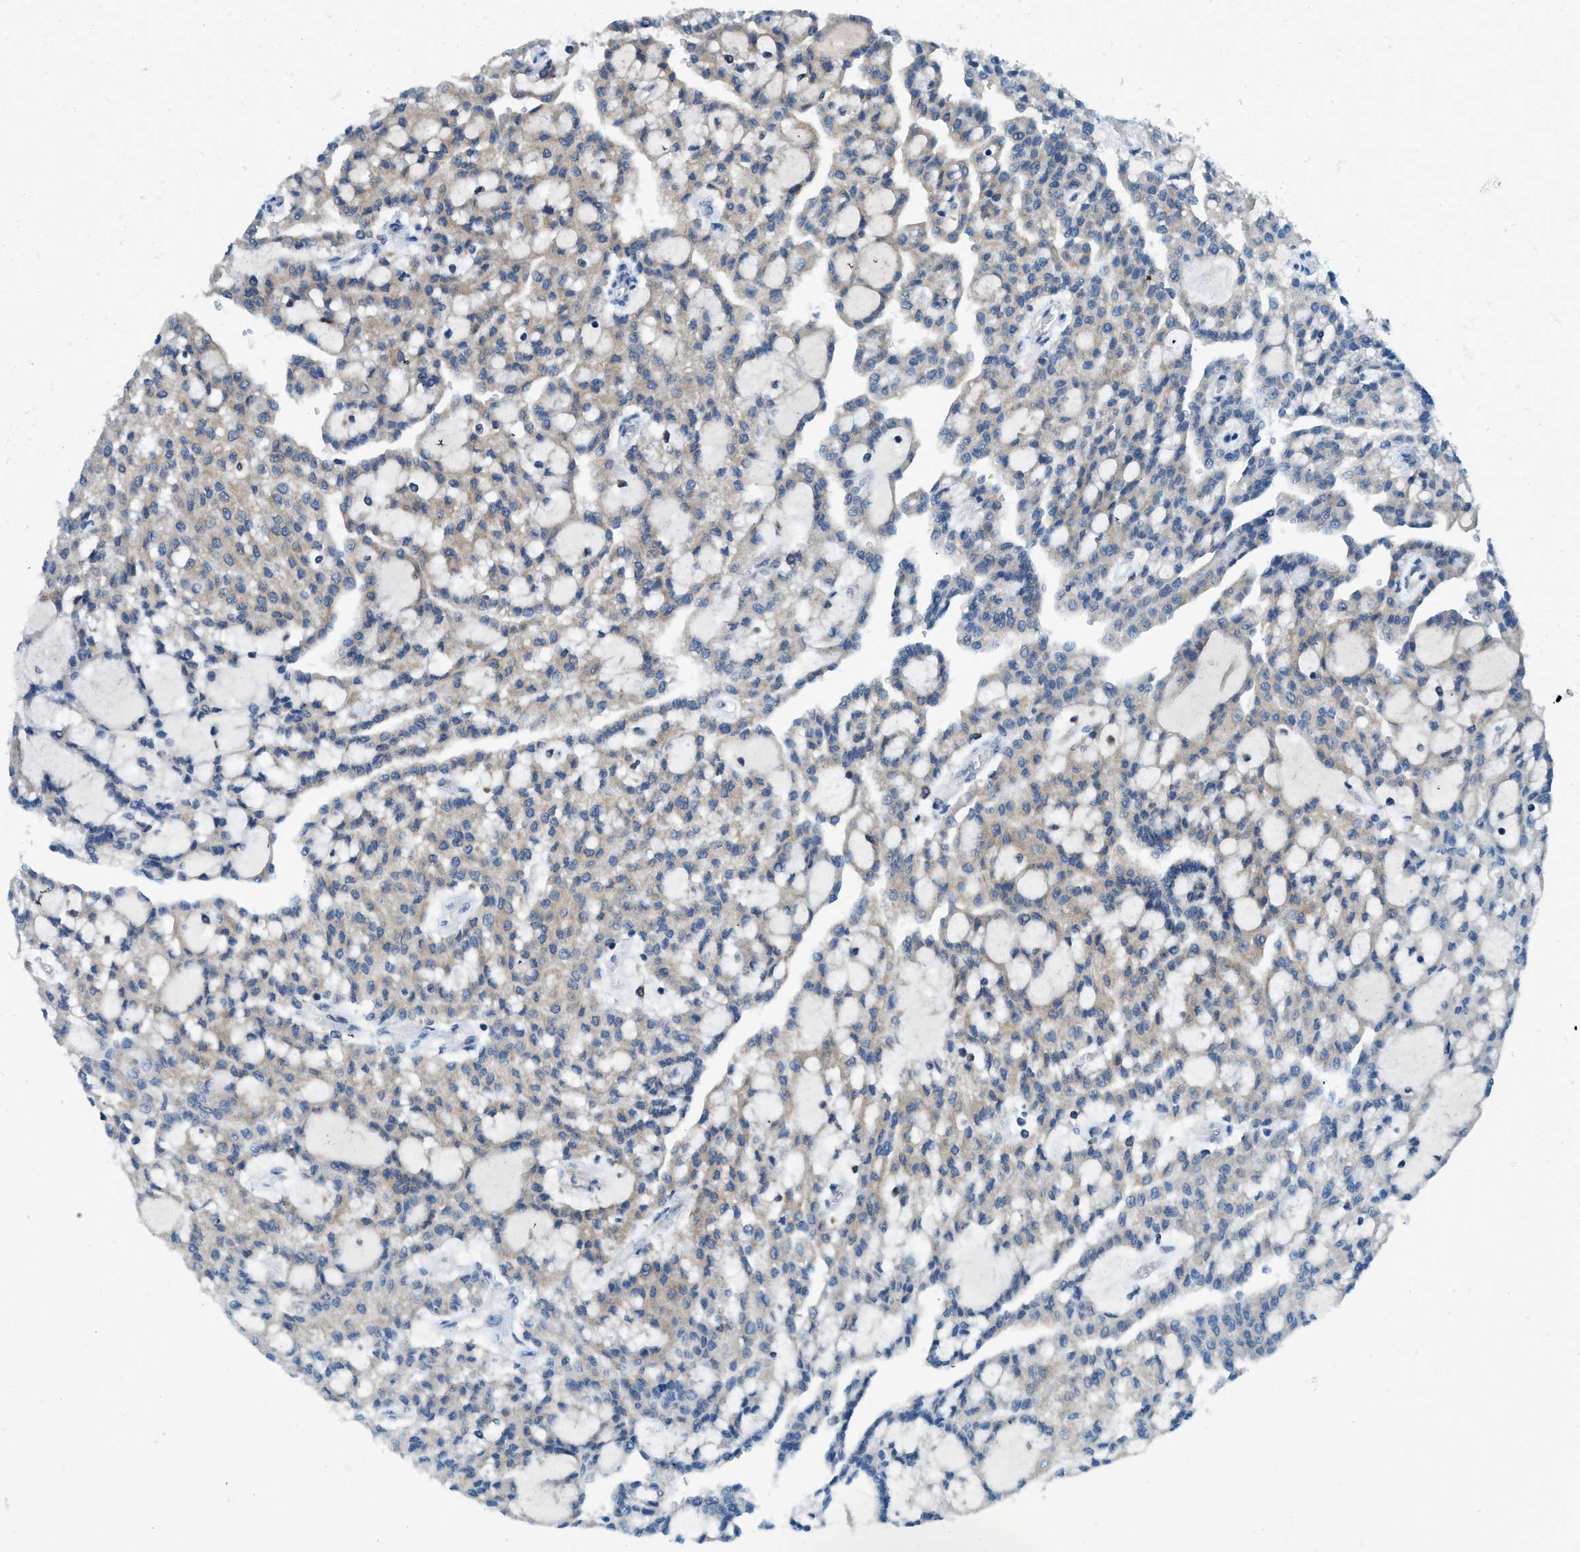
{"staining": {"intensity": "weak", "quantity": ">75%", "location": "cytoplasmic/membranous"}, "tissue": "renal cancer", "cell_type": "Tumor cells", "image_type": "cancer", "snomed": [{"axis": "morphology", "description": "Adenocarcinoma, NOS"}, {"axis": "topography", "description": "Kidney"}], "caption": "Immunohistochemistry (IHC) staining of renal adenocarcinoma, which displays low levels of weak cytoplasmic/membranous staining in approximately >75% of tumor cells indicating weak cytoplasmic/membranous protein staining. The staining was performed using DAB (3,3'-diaminobenzidine) (brown) for protein detection and nuclei were counterstained in hematoxylin (blue).", "gene": "BCAP31", "patient": {"sex": "male", "age": 63}}